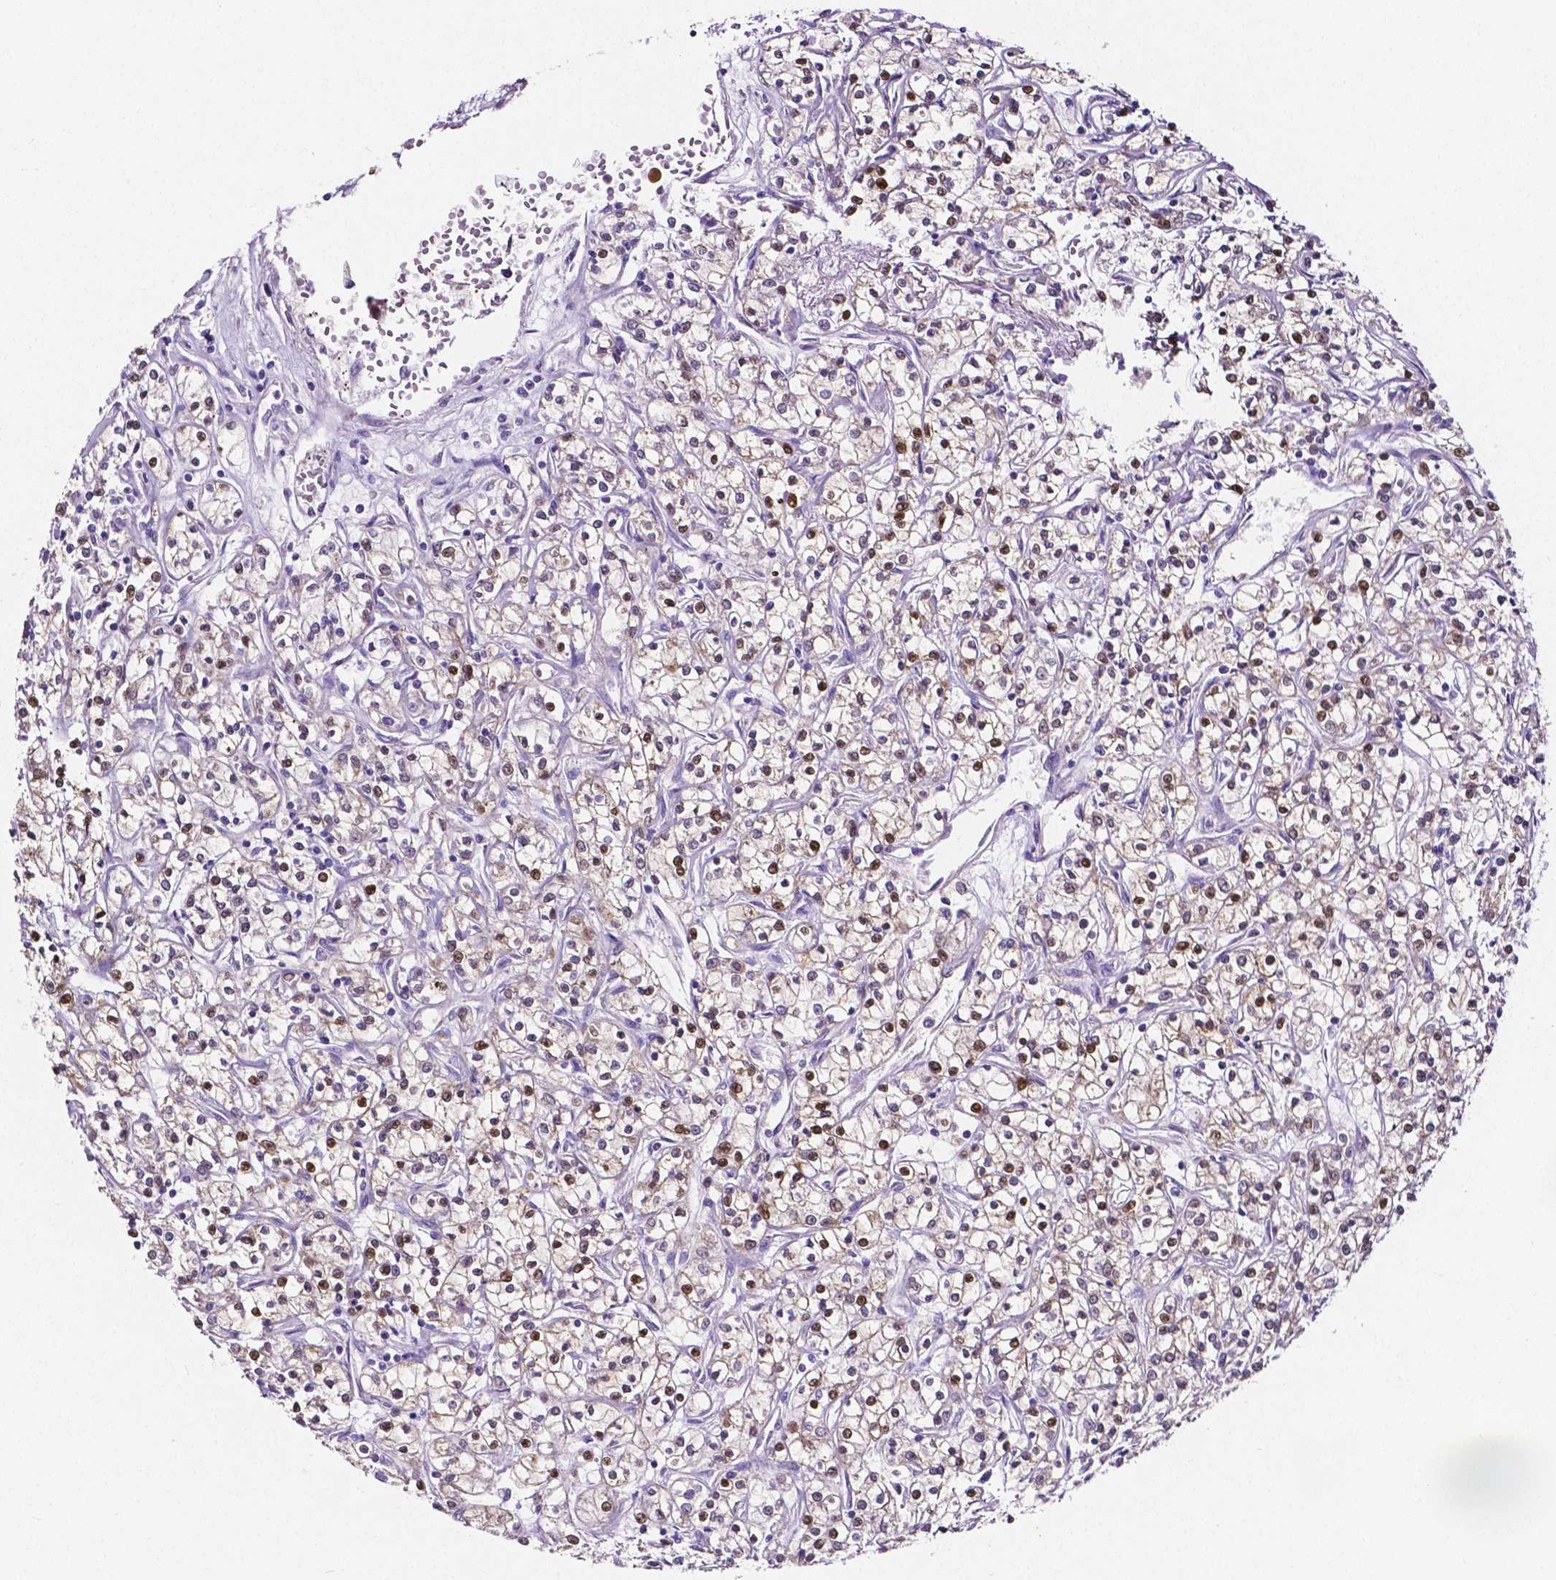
{"staining": {"intensity": "moderate", "quantity": "<25%", "location": "nuclear"}, "tissue": "renal cancer", "cell_type": "Tumor cells", "image_type": "cancer", "snomed": [{"axis": "morphology", "description": "Adenocarcinoma, NOS"}, {"axis": "topography", "description": "Kidney"}], "caption": "Protein expression analysis of renal cancer displays moderate nuclear positivity in about <25% of tumor cells. Ihc stains the protein of interest in brown and the nuclei are stained blue.", "gene": "SLC22A2", "patient": {"sex": "female", "age": 59}}